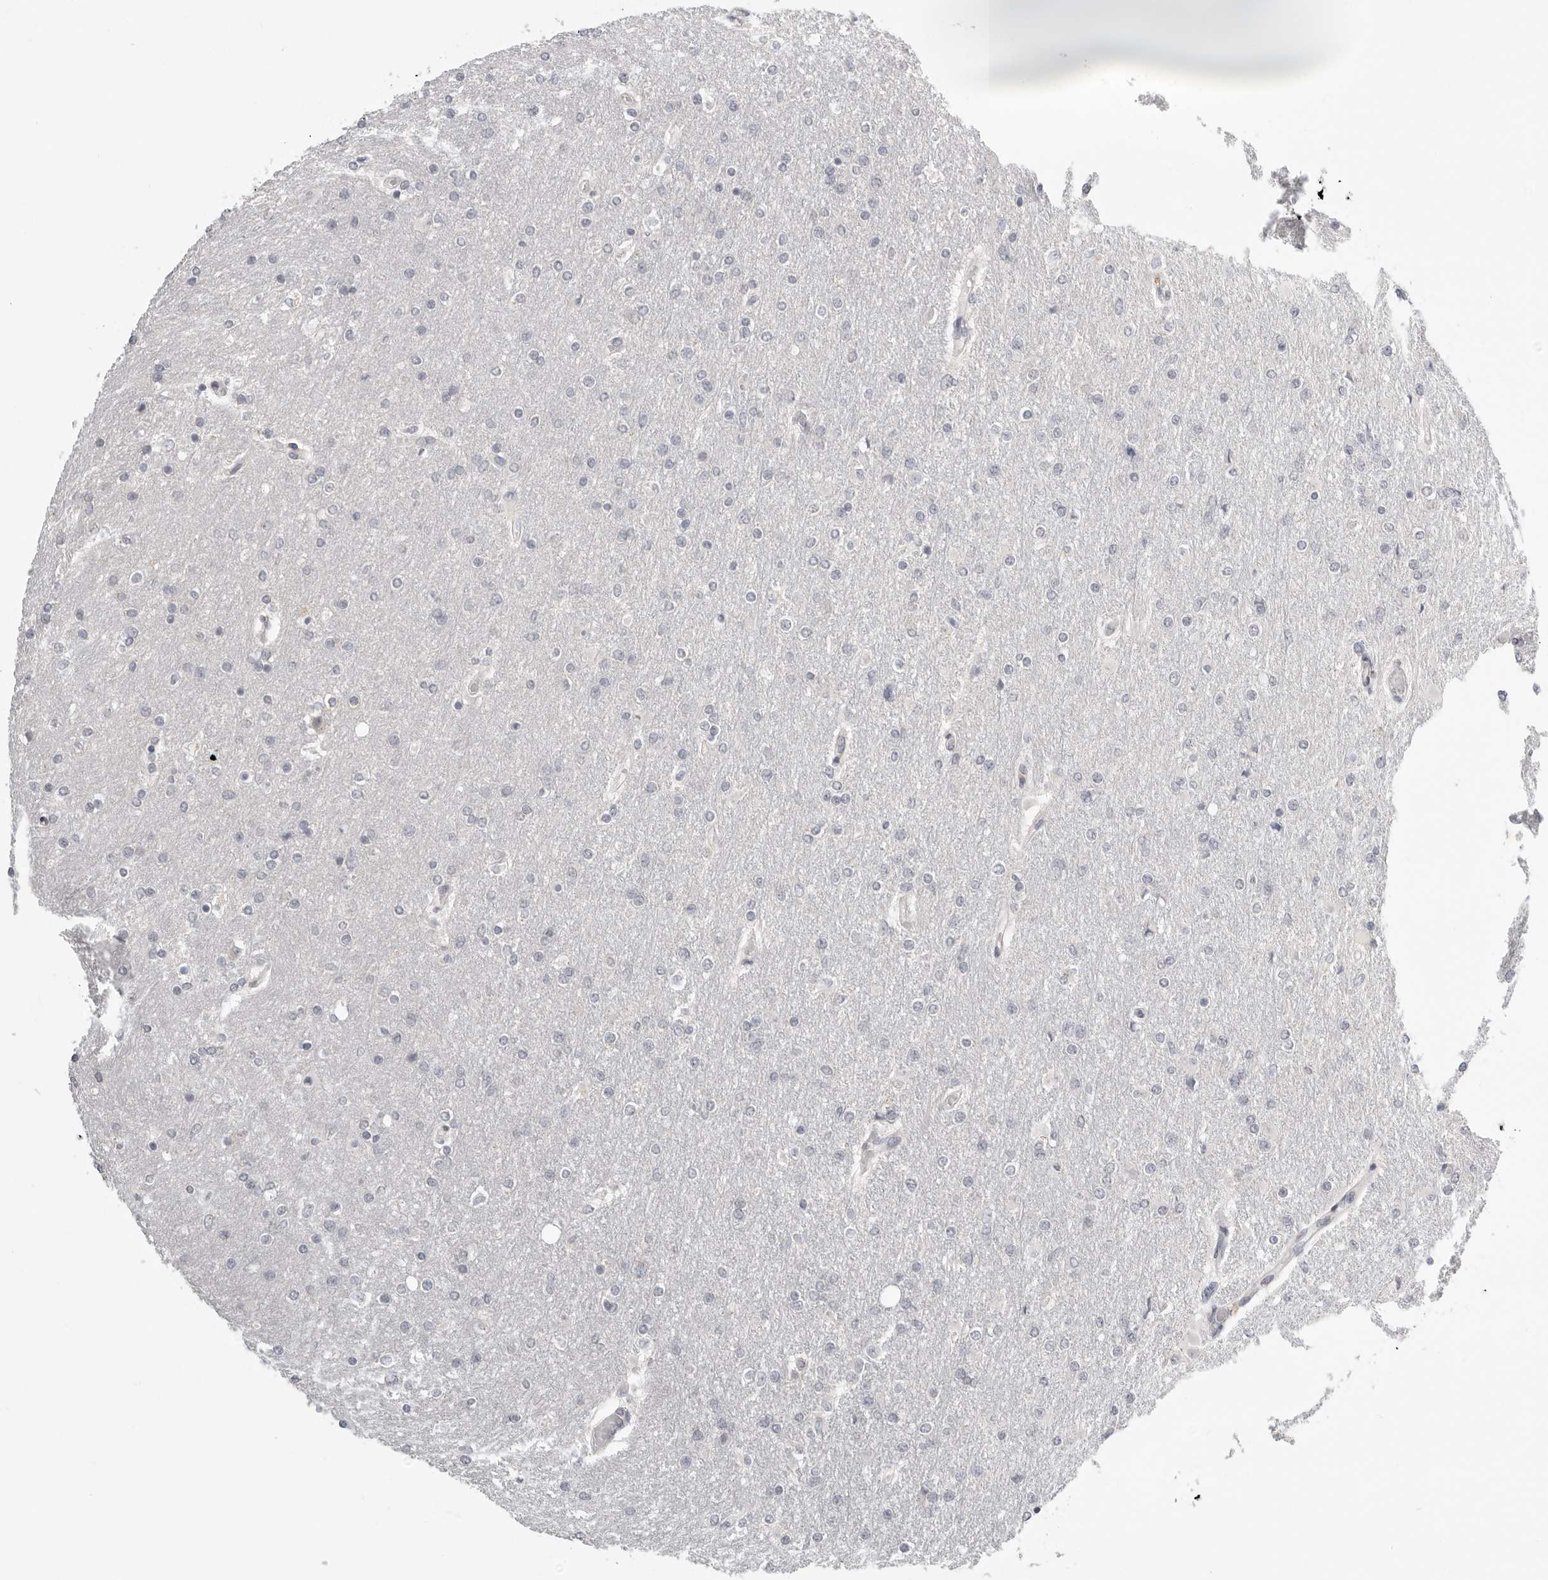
{"staining": {"intensity": "negative", "quantity": "none", "location": "none"}, "tissue": "glioma", "cell_type": "Tumor cells", "image_type": "cancer", "snomed": [{"axis": "morphology", "description": "Glioma, malignant, High grade"}, {"axis": "topography", "description": "Cerebral cortex"}], "caption": "DAB immunohistochemical staining of human glioma shows no significant staining in tumor cells.", "gene": "STAB2", "patient": {"sex": "female", "age": 36}}